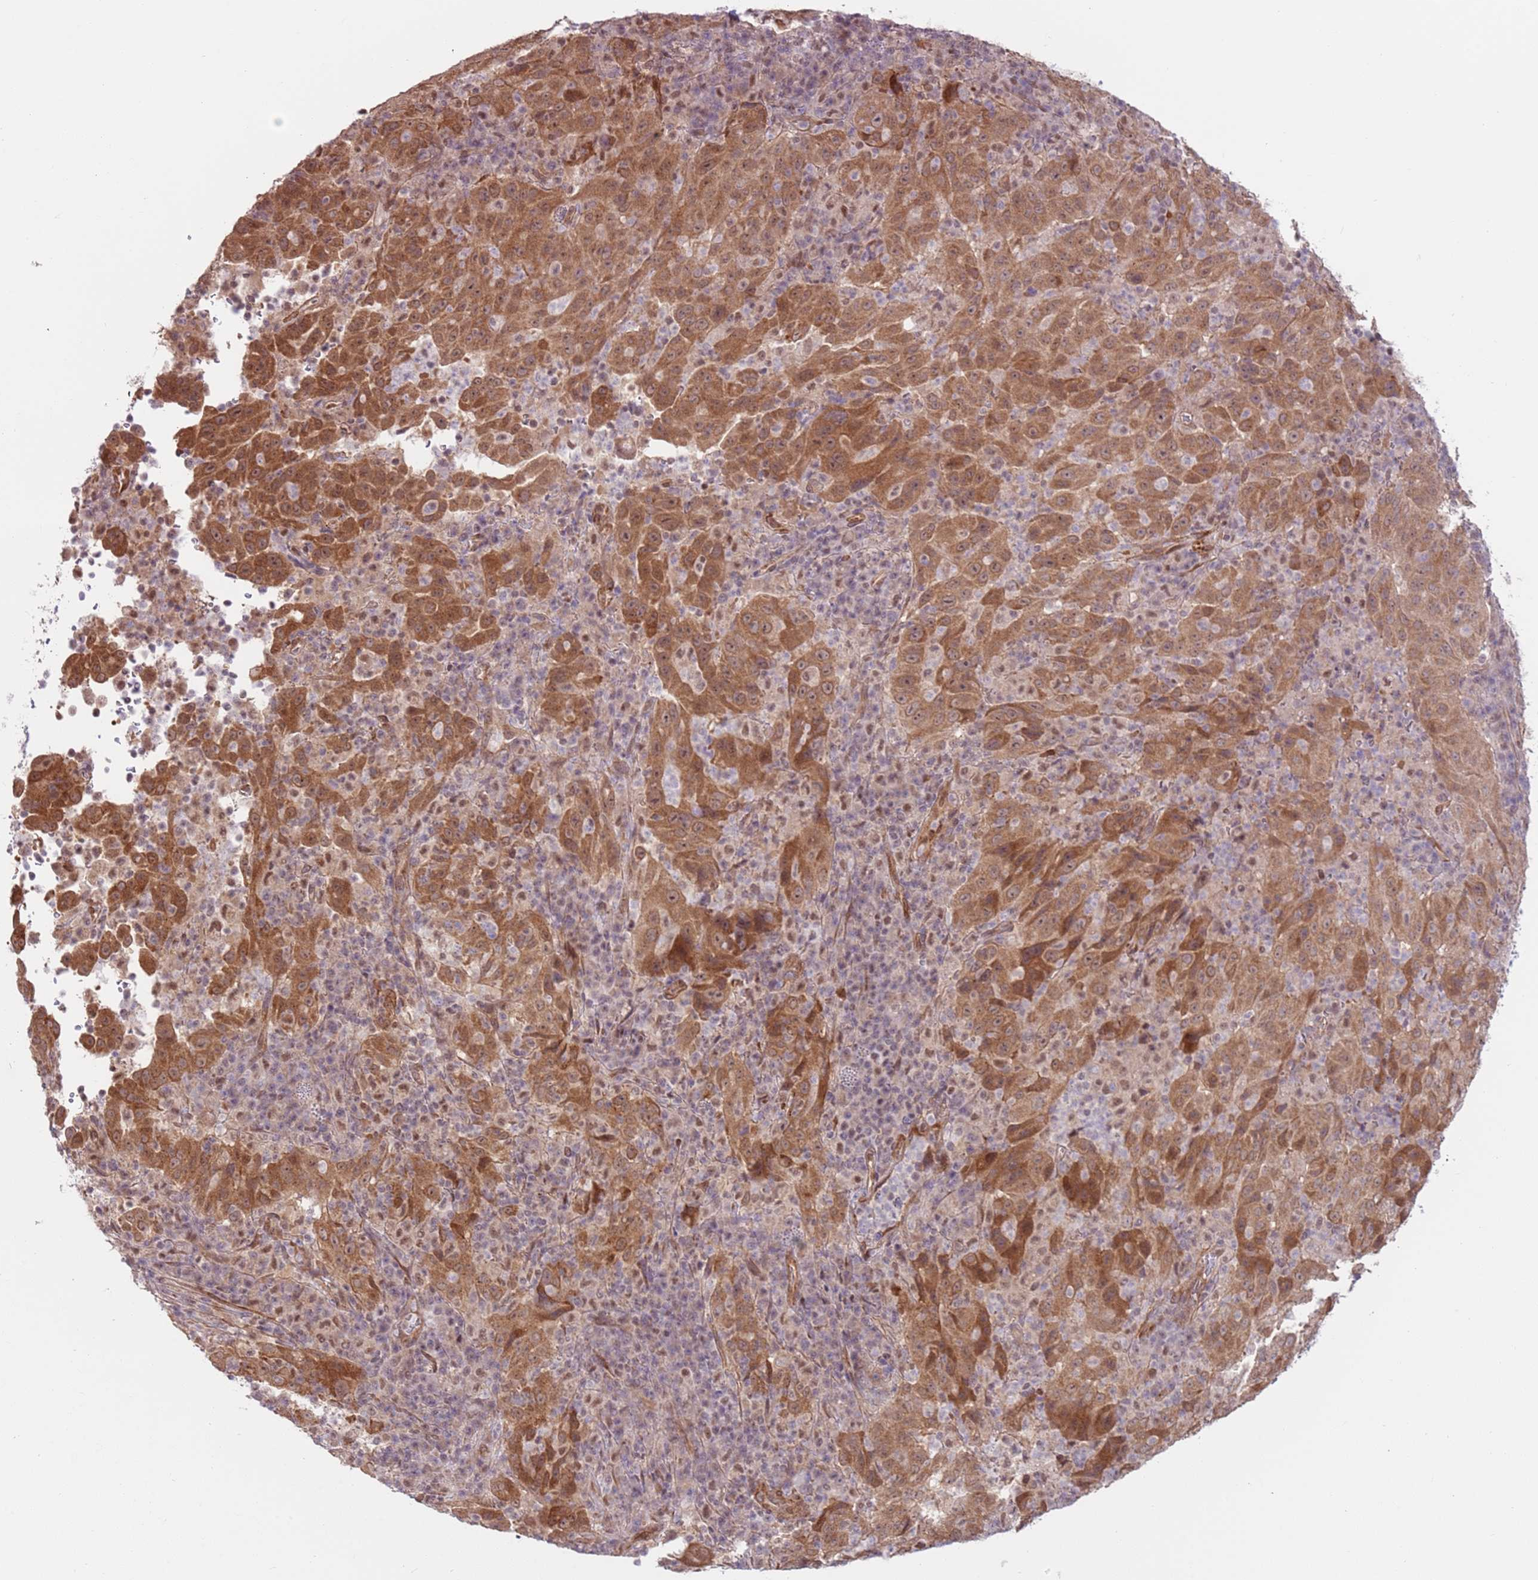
{"staining": {"intensity": "moderate", "quantity": ">75%", "location": "cytoplasmic/membranous"}, "tissue": "pancreatic cancer", "cell_type": "Tumor cells", "image_type": "cancer", "snomed": [{"axis": "morphology", "description": "Adenocarcinoma, NOS"}, {"axis": "topography", "description": "Pancreas"}], "caption": "This image exhibits immunohistochemistry staining of pancreatic adenocarcinoma, with medium moderate cytoplasmic/membranous staining in approximately >75% of tumor cells.", "gene": "DCAF4", "patient": {"sex": "male", "age": 63}}